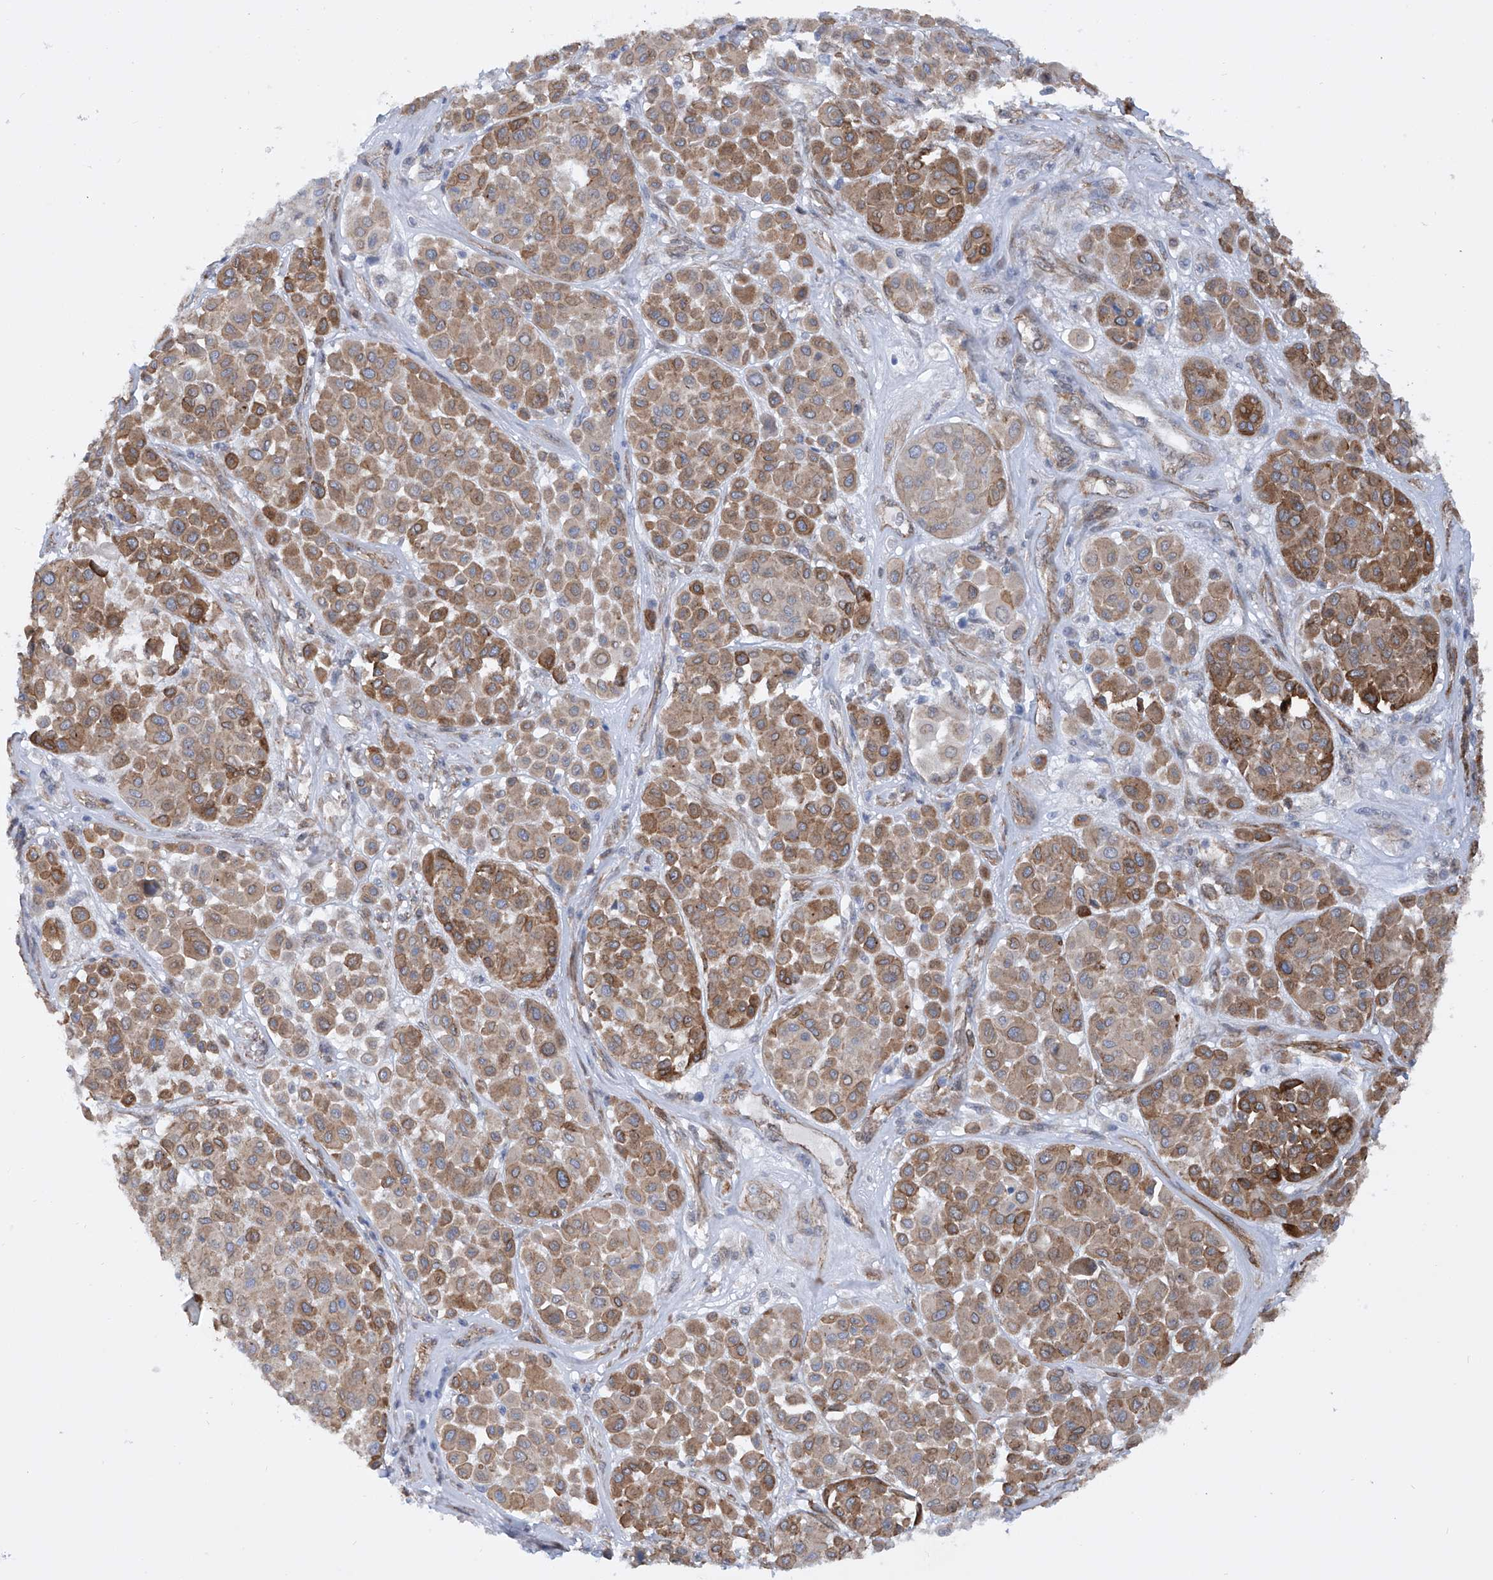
{"staining": {"intensity": "moderate", "quantity": ">75%", "location": "cytoplasmic/membranous"}, "tissue": "melanoma", "cell_type": "Tumor cells", "image_type": "cancer", "snomed": [{"axis": "morphology", "description": "Malignant melanoma, Metastatic site"}, {"axis": "topography", "description": "Soft tissue"}], "caption": "IHC image of neoplastic tissue: melanoma stained using immunohistochemistry shows medium levels of moderate protein expression localized specifically in the cytoplasmic/membranous of tumor cells, appearing as a cytoplasmic/membranous brown color.", "gene": "ZNF490", "patient": {"sex": "male", "age": 41}}